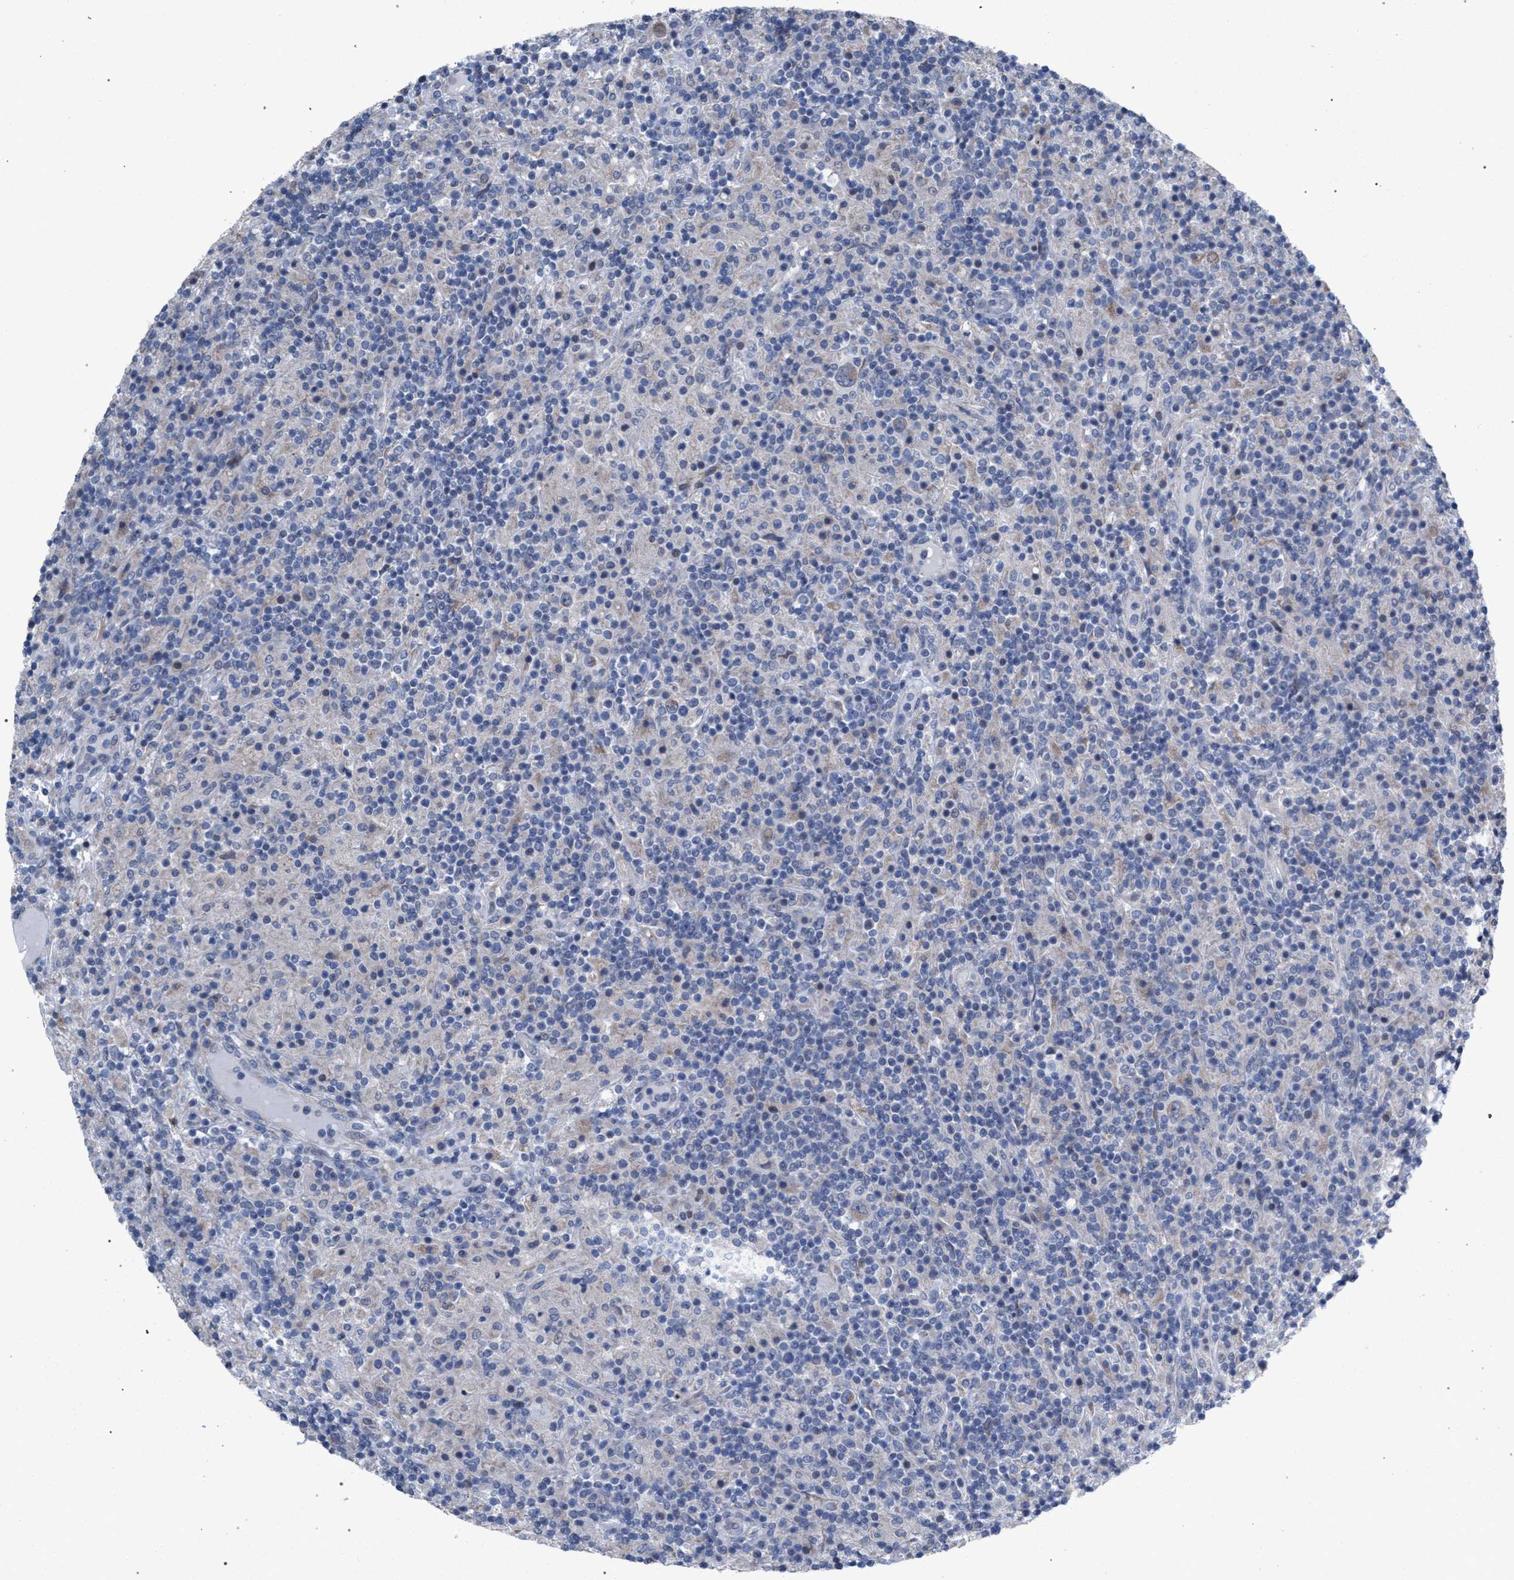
{"staining": {"intensity": "negative", "quantity": "none", "location": "none"}, "tissue": "lymphoma", "cell_type": "Tumor cells", "image_type": "cancer", "snomed": [{"axis": "morphology", "description": "Hodgkin's disease, NOS"}, {"axis": "topography", "description": "Lymph node"}], "caption": "Photomicrograph shows no protein positivity in tumor cells of lymphoma tissue.", "gene": "RNF135", "patient": {"sex": "male", "age": 70}}